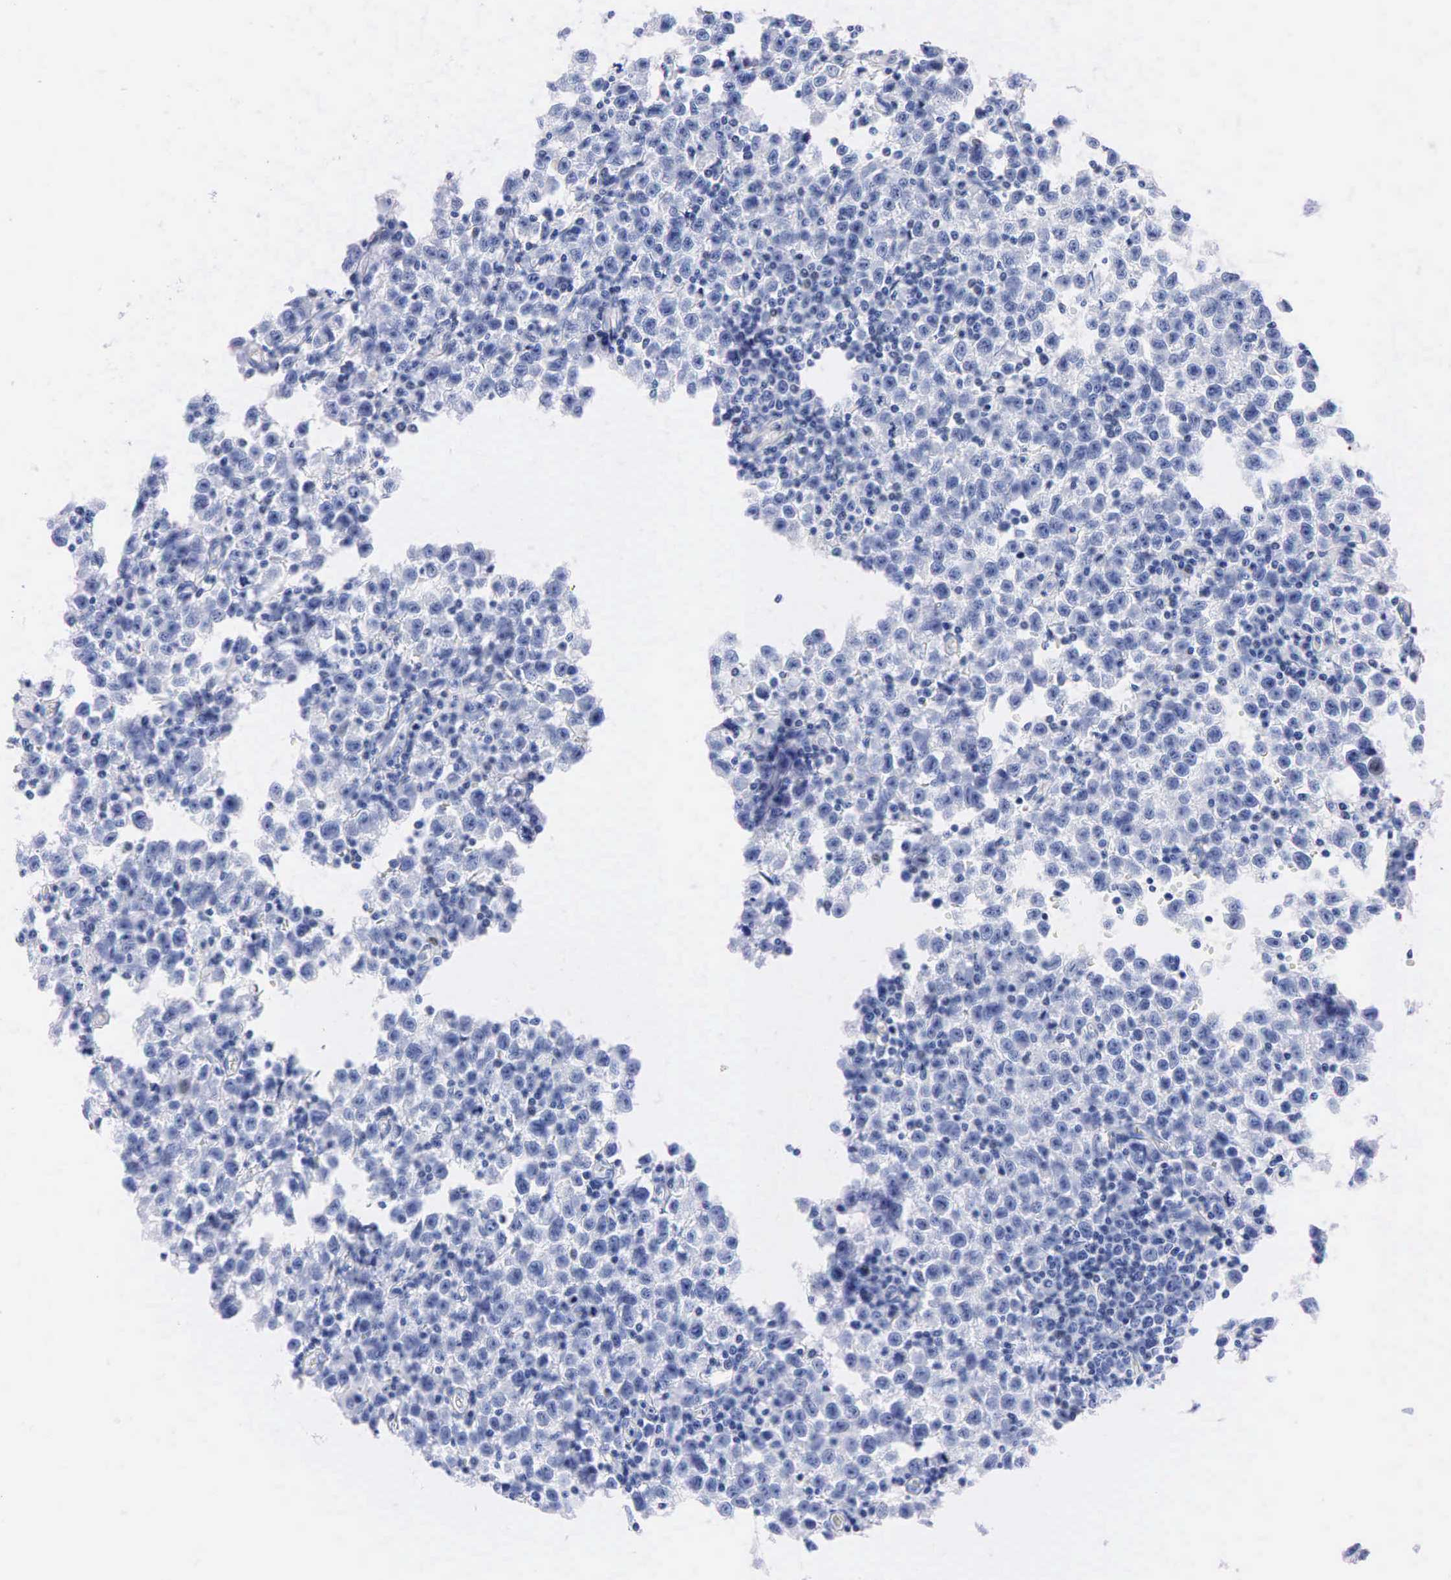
{"staining": {"intensity": "negative", "quantity": "none", "location": "none"}, "tissue": "testis cancer", "cell_type": "Tumor cells", "image_type": "cancer", "snomed": [{"axis": "morphology", "description": "Seminoma, NOS"}, {"axis": "topography", "description": "Testis"}], "caption": "Testis seminoma was stained to show a protein in brown. There is no significant expression in tumor cells.", "gene": "PTH", "patient": {"sex": "male", "age": 35}}